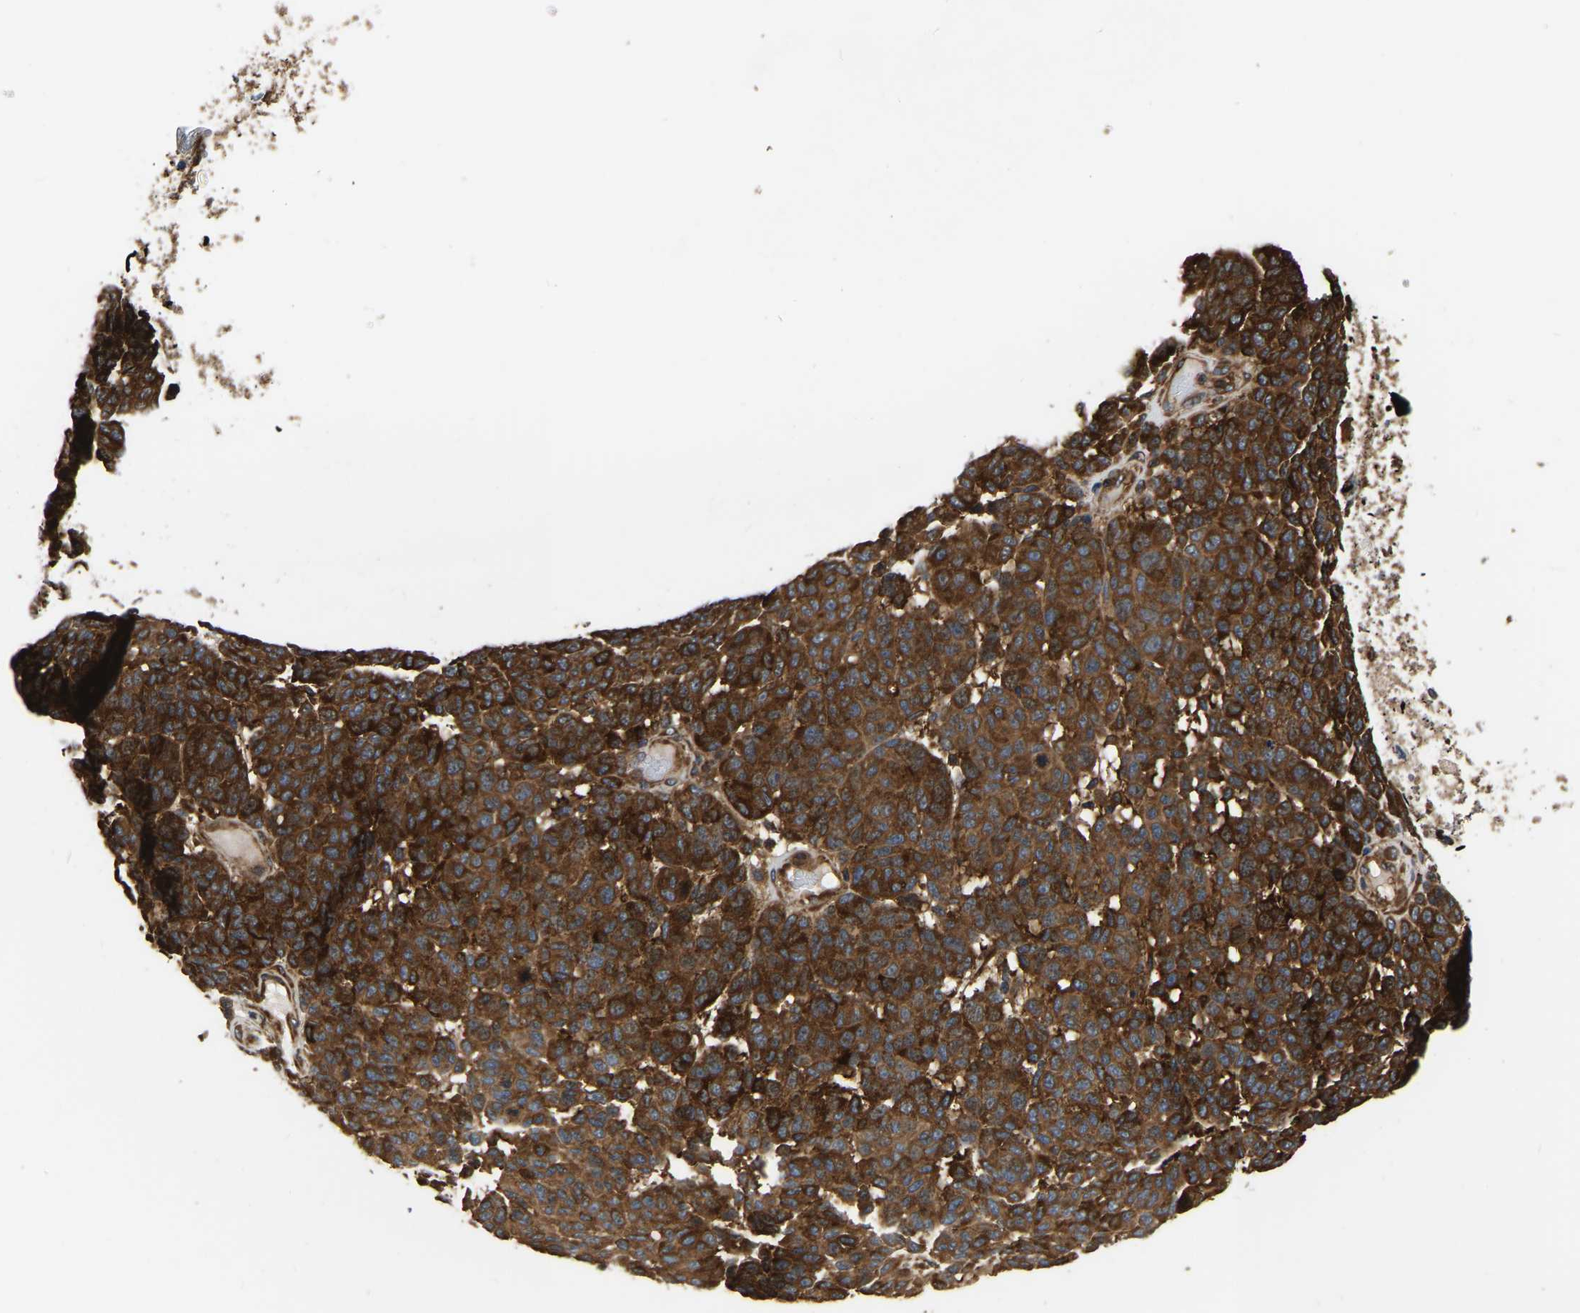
{"staining": {"intensity": "strong", "quantity": ">75%", "location": "cytoplasmic/membranous"}, "tissue": "melanoma", "cell_type": "Tumor cells", "image_type": "cancer", "snomed": [{"axis": "morphology", "description": "Malignant melanoma, NOS"}, {"axis": "topography", "description": "Skin"}], "caption": "This histopathology image displays IHC staining of malignant melanoma, with high strong cytoplasmic/membranous positivity in about >75% of tumor cells.", "gene": "GARS1", "patient": {"sex": "male", "age": 59}}